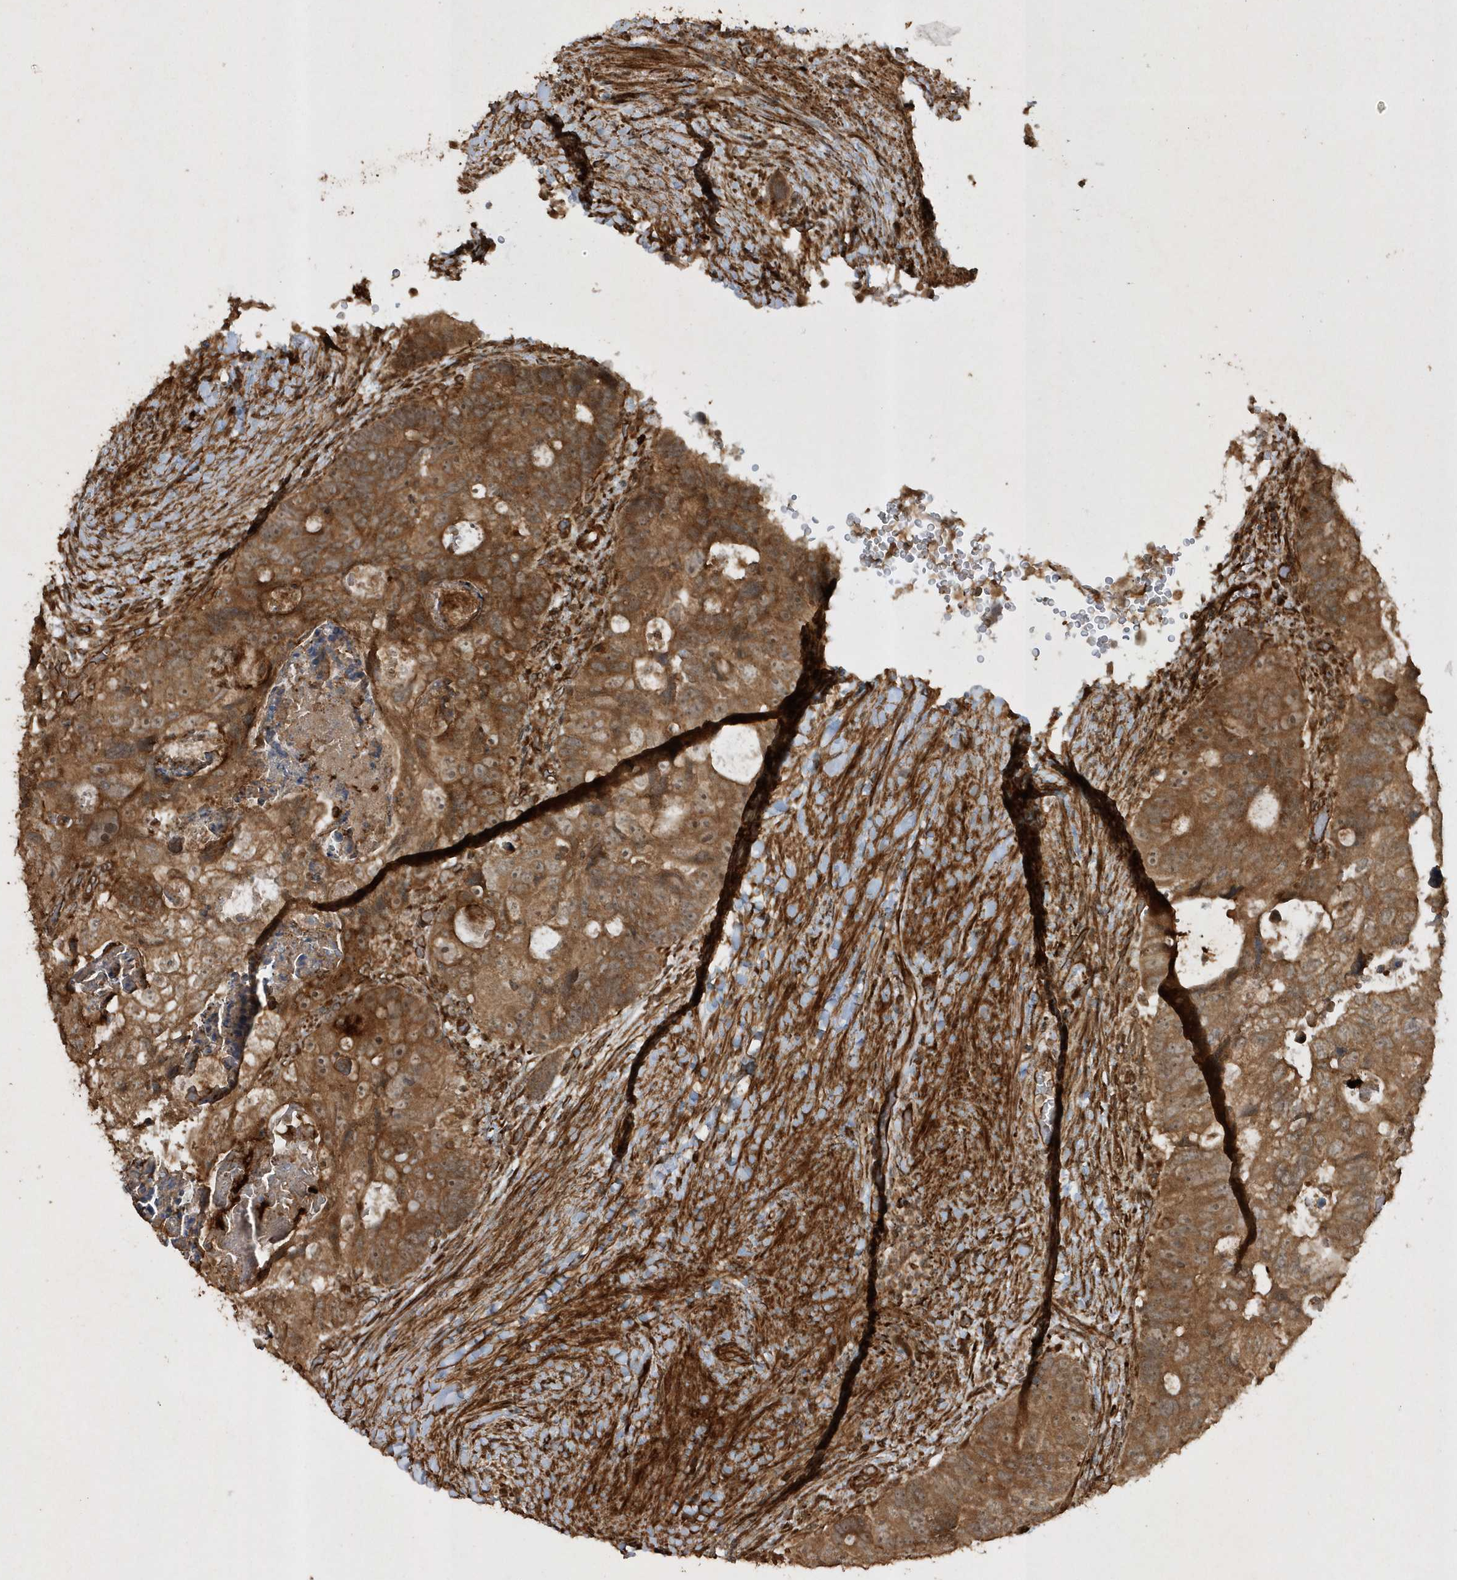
{"staining": {"intensity": "moderate", "quantity": ">75%", "location": "cytoplasmic/membranous"}, "tissue": "colorectal cancer", "cell_type": "Tumor cells", "image_type": "cancer", "snomed": [{"axis": "morphology", "description": "Adenocarcinoma, NOS"}, {"axis": "topography", "description": "Rectum"}], "caption": "DAB (3,3'-diaminobenzidine) immunohistochemical staining of human adenocarcinoma (colorectal) shows moderate cytoplasmic/membranous protein expression in about >75% of tumor cells.", "gene": "AVPI1", "patient": {"sex": "male", "age": 59}}